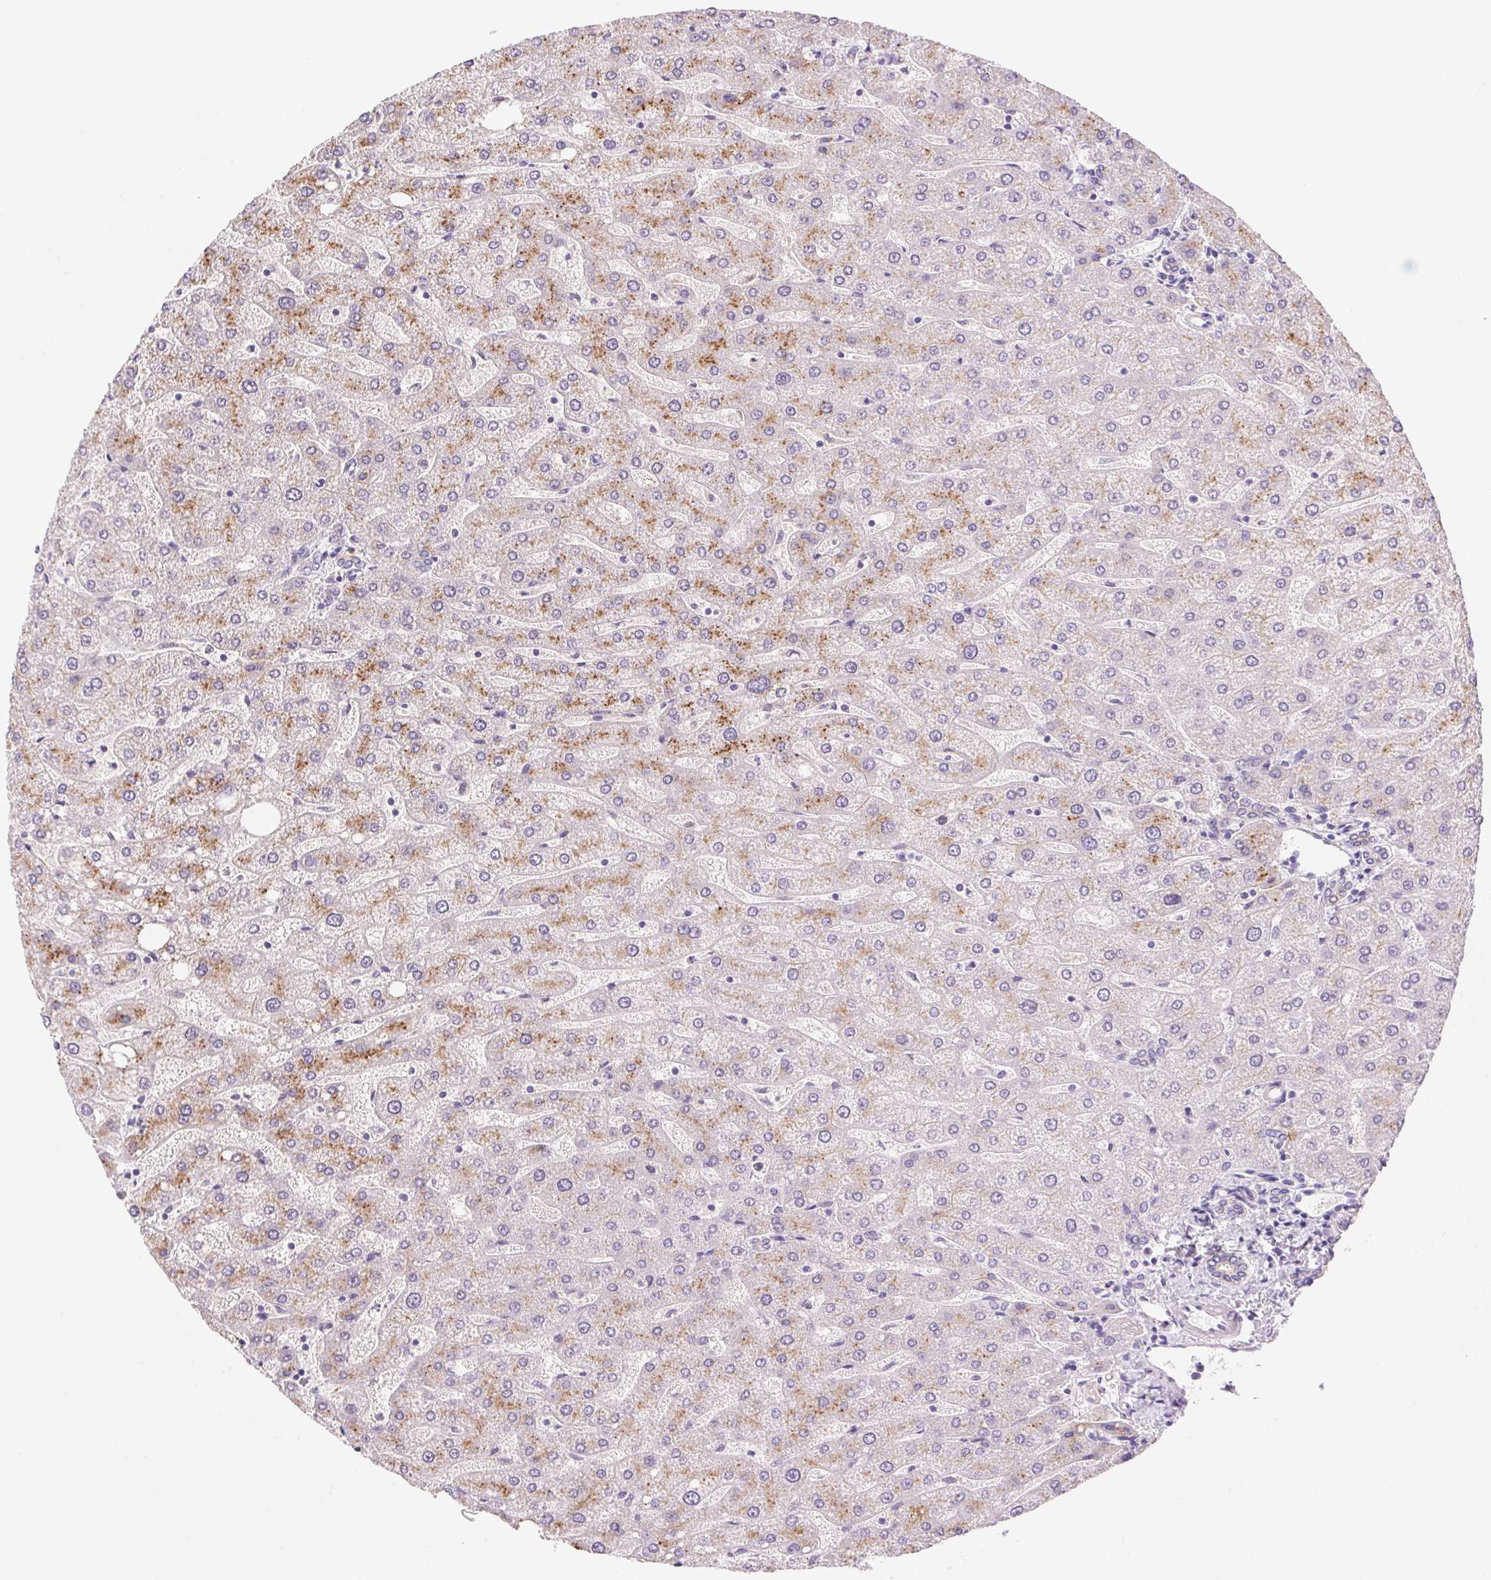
{"staining": {"intensity": "negative", "quantity": "none", "location": "none"}, "tissue": "liver", "cell_type": "Cholangiocytes", "image_type": "normal", "snomed": [{"axis": "morphology", "description": "Normal tissue, NOS"}, {"axis": "topography", "description": "Liver"}], "caption": "Immunohistochemistry histopathology image of normal liver: liver stained with DAB reveals no significant protein expression in cholangiocytes.", "gene": "TEKT1", "patient": {"sex": "male", "age": 67}}